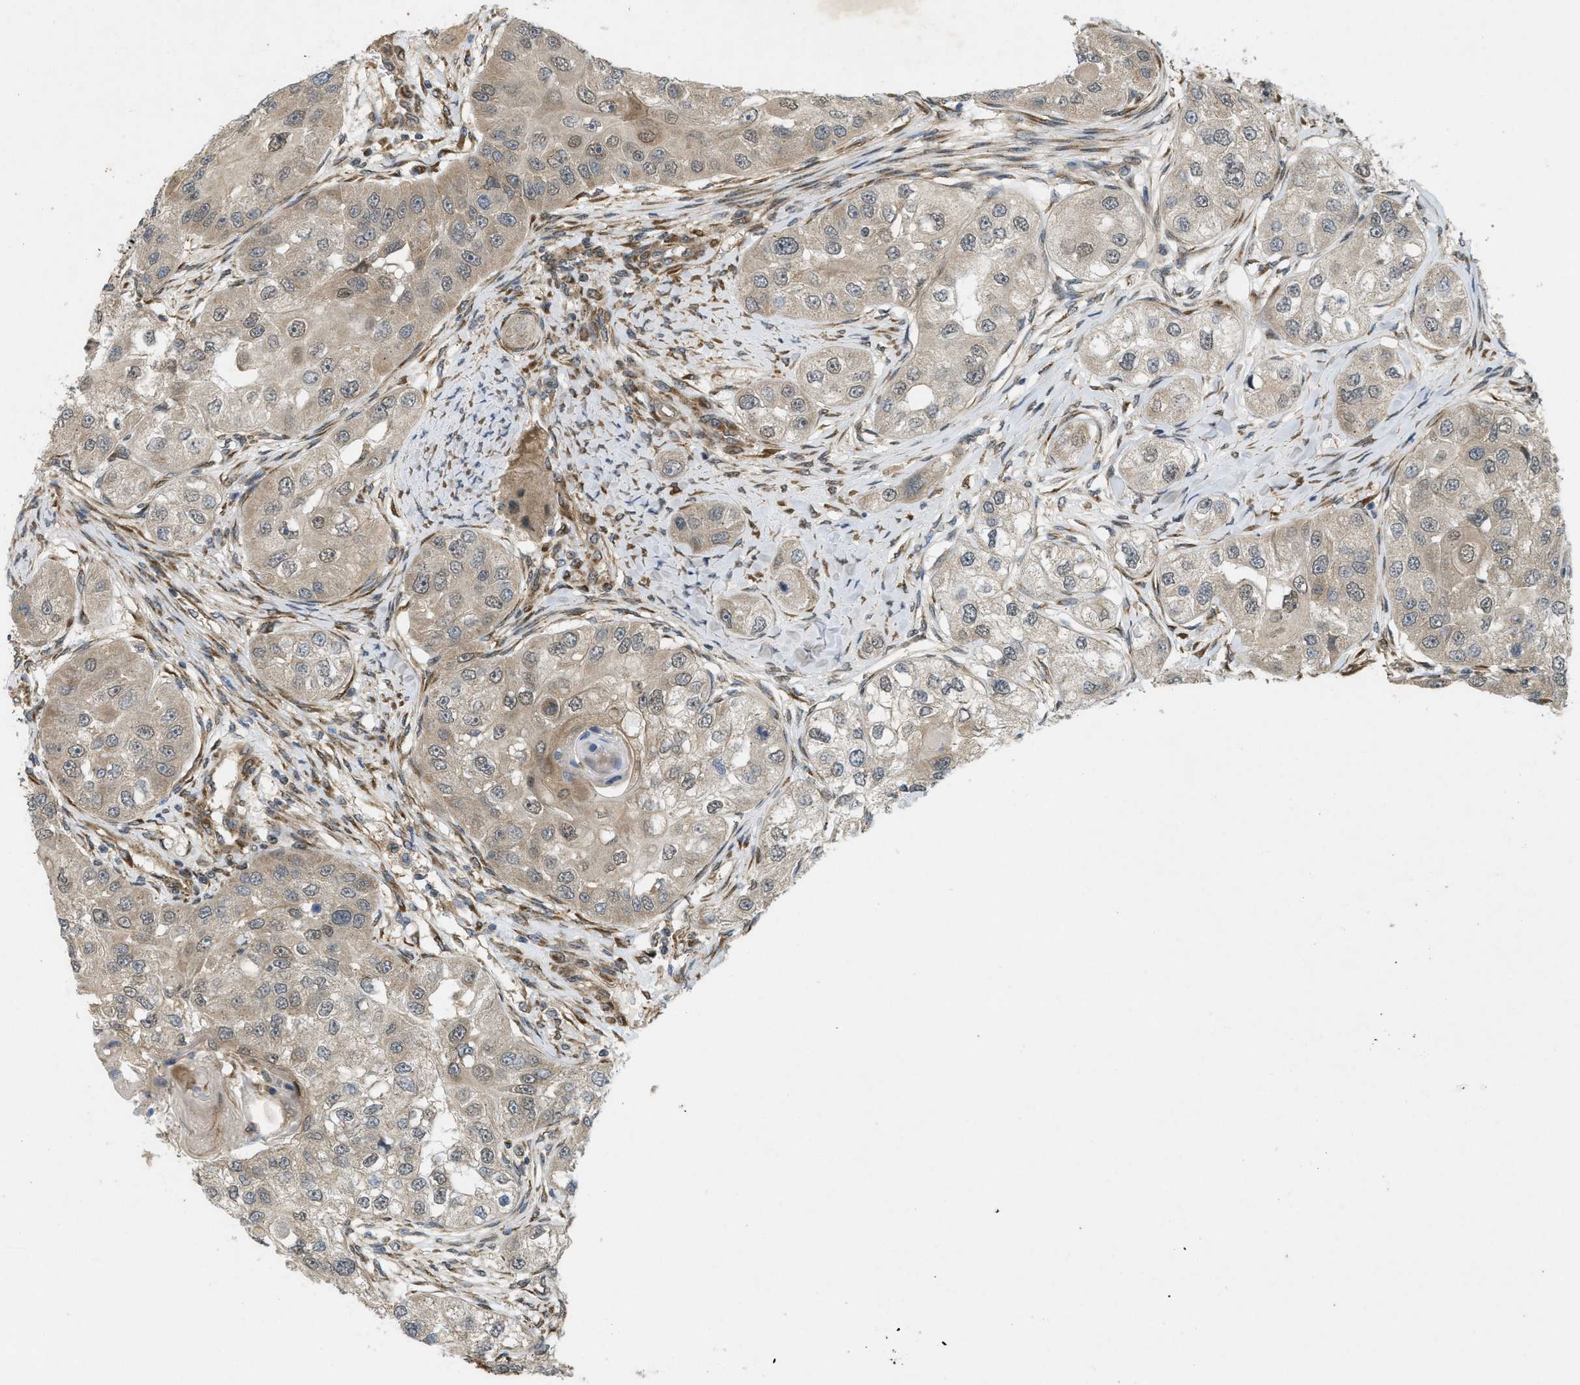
{"staining": {"intensity": "weak", "quantity": ">75%", "location": "cytoplasmic/membranous"}, "tissue": "head and neck cancer", "cell_type": "Tumor cells", "image_type": "cancer", "snomed": [{"axis": "morphology", "description": "Normal tissue, NOS"}, {"axis": "morphology", "description": "Squamous cell carcinoma, NOS"}, {"axis": "topography", "description": "Skeletal muscle"}, {"axis": "topography", "description": "Head-Neck"}], "caption": "High-magnification brightfield microscopy of head and neck cancer stained with DAB (brown) and counterstained with hematoxylin (blue). tumor cells exhibit weak cytoplasmic/membranous expression is present in approximately>75% of cells.", "gene": "IFNLR1", "patient": {"sex": "male", "age": 51}}